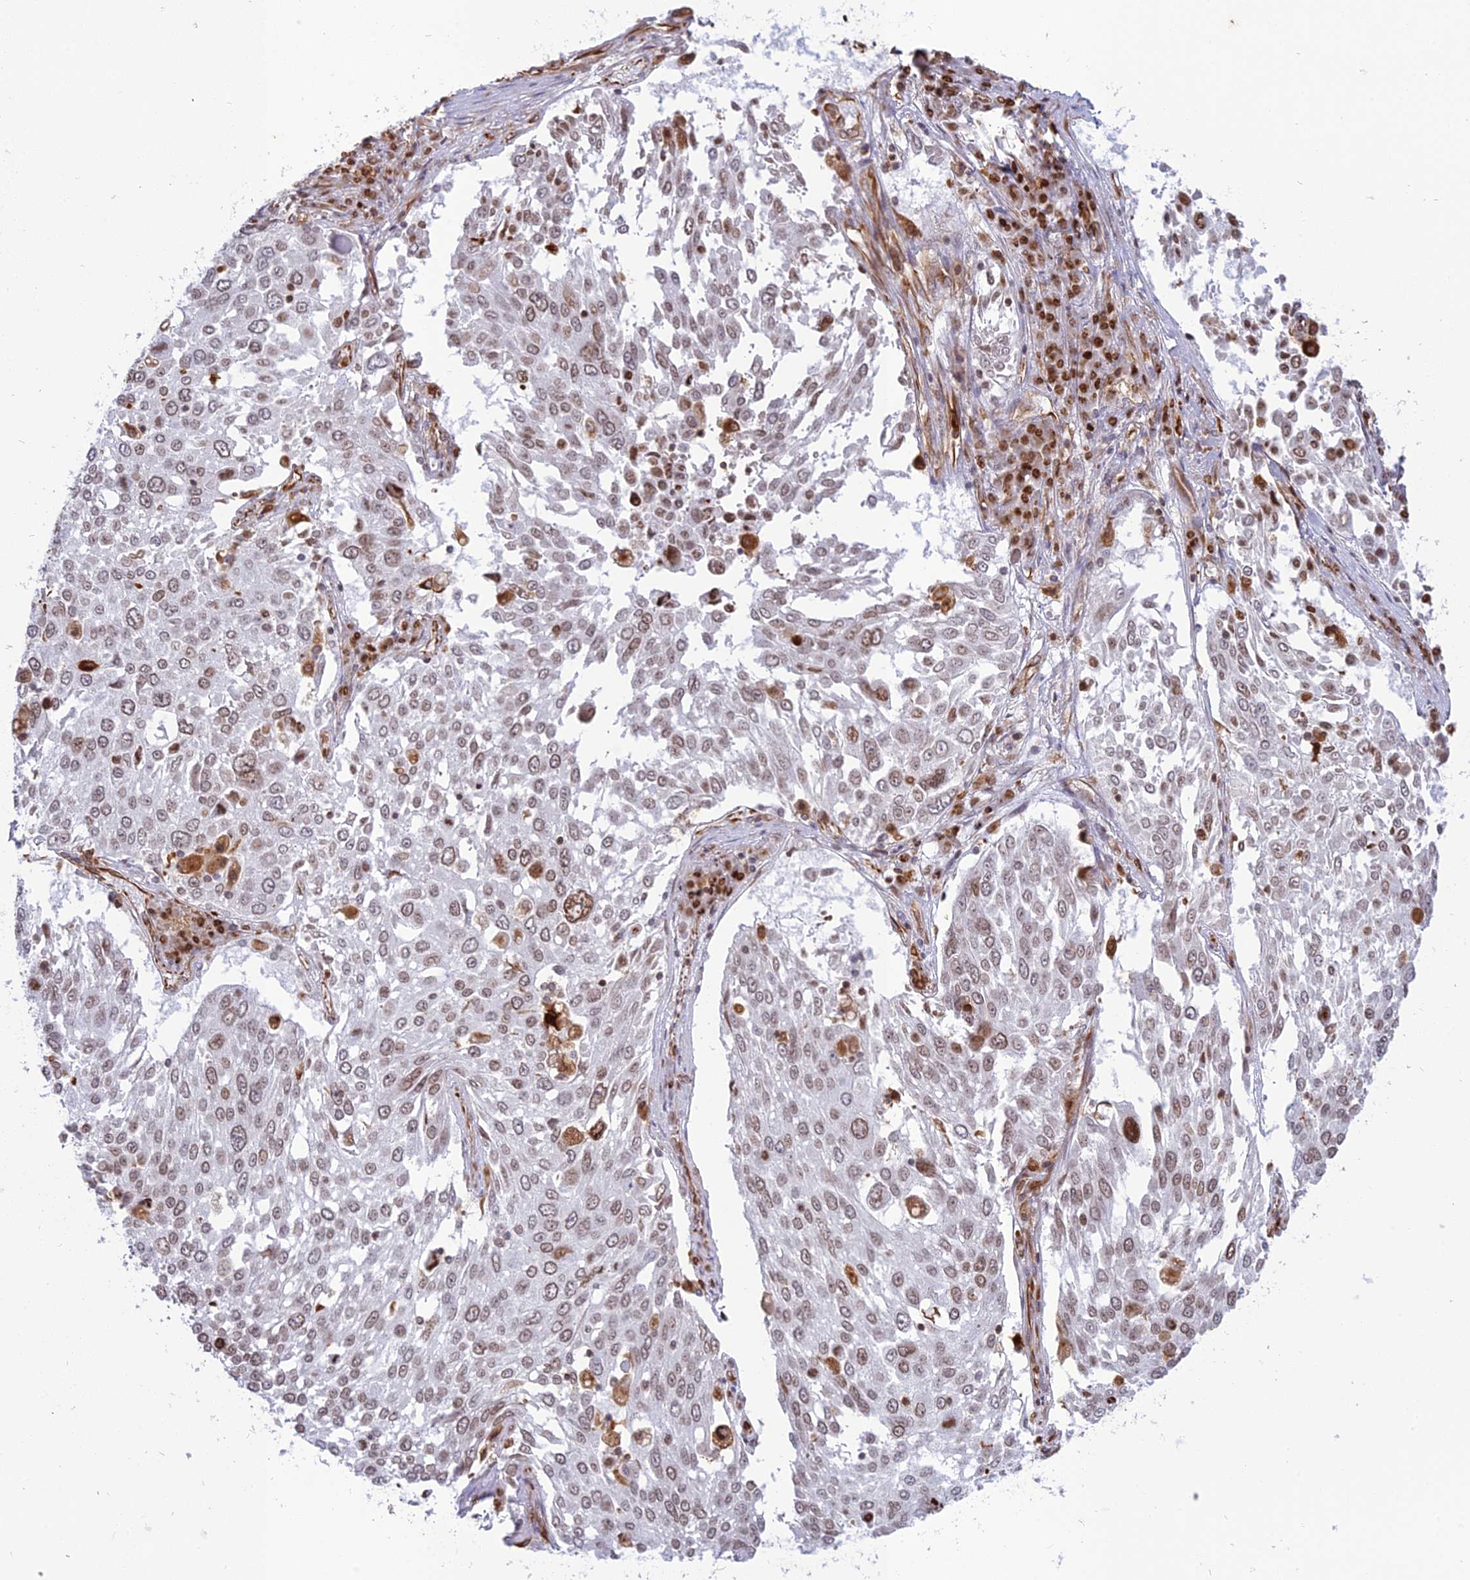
{"staining": {"intensity": "moderate", "quantity": "25%-75%", "location": "nuclear"}, "tissue": "lung cancer", "cell_type": "Tumor cells", "image_type": "cancer", "snomed": [{"axis": "morphology", "description": "Squamous cell carcinoma, NOS"}, {"axis": "topography", "description": "Lung"}], "caption": "This image shows immunohistochemistry staining of human lung cancer, with medium moderate nuclear expression in about 25%-75% of tumor cells.", "gene": "APOBR", "patient": {"sex": "male", "age": 65}}